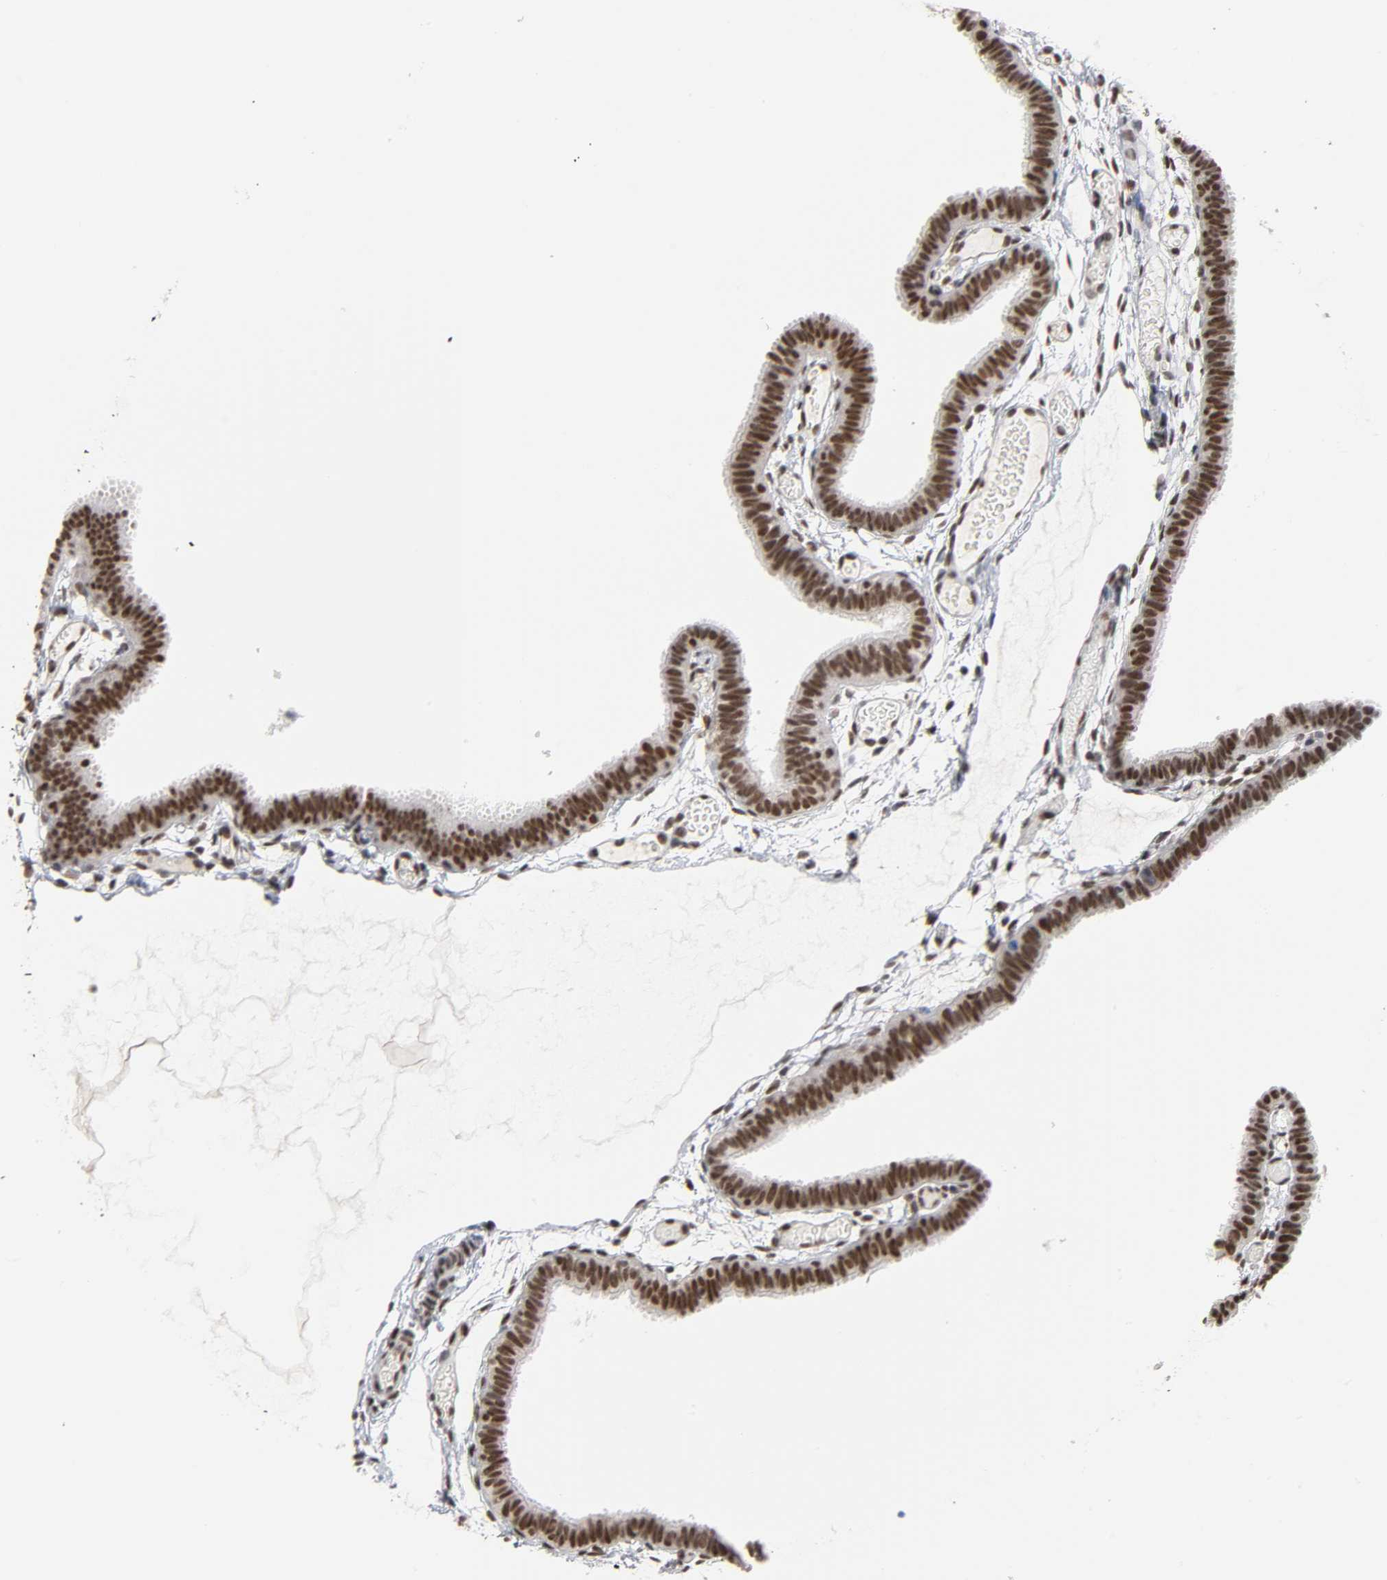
{"staining": {"intensity": "moderate", "quantity": ">75%", "location": "nuclear"}, "tissue": "fallopian tube", "cell_type": "Glandular cells", "image_type": "normal", "snomed": [{"axis": "morphology", "description": "Normal tissue, NOS"}, {"axis": "topography", "description": "Fallopian tube"}], "caption": "Protein staining displays moderate nuclear positivity in approximately >75% of glandular cells in unremarkable fallopian tube.", "gene": "TRIM33", "patient": {"sex": "female", "age": 29}}